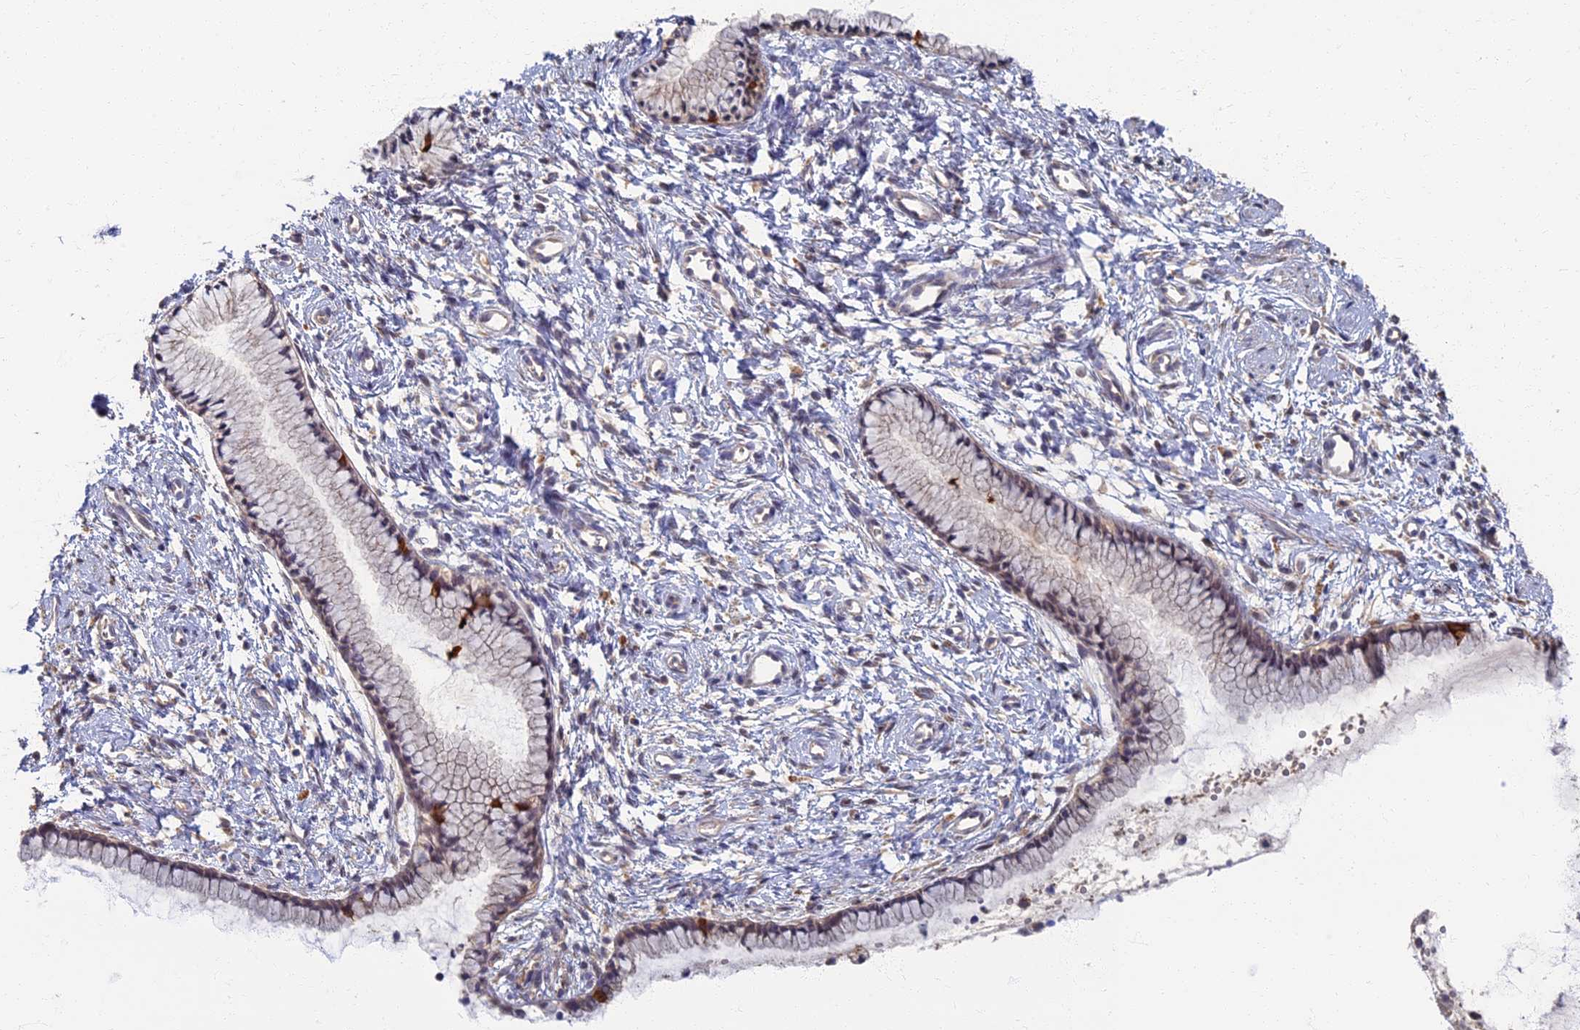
{"staining": {"intensity": "moderate", "quantity": "<25%", "location": "cytoplasmic/membranous"}, "tissue": "cervix", "cell_type": "Glandular cells", "image_type": "normal", "snomed": [{"axis": "morphology", "description": "Normal tissue, NOS"}, {"axis": "topography", "description": "Cervix"}], "caption": "A micrograph of cervix stained for a protein shows moderate cytoplasmic/membranous brown staining in glandular cells.", "gene": "RSPH3", "patient": {"sex": "female", "age": 57}}